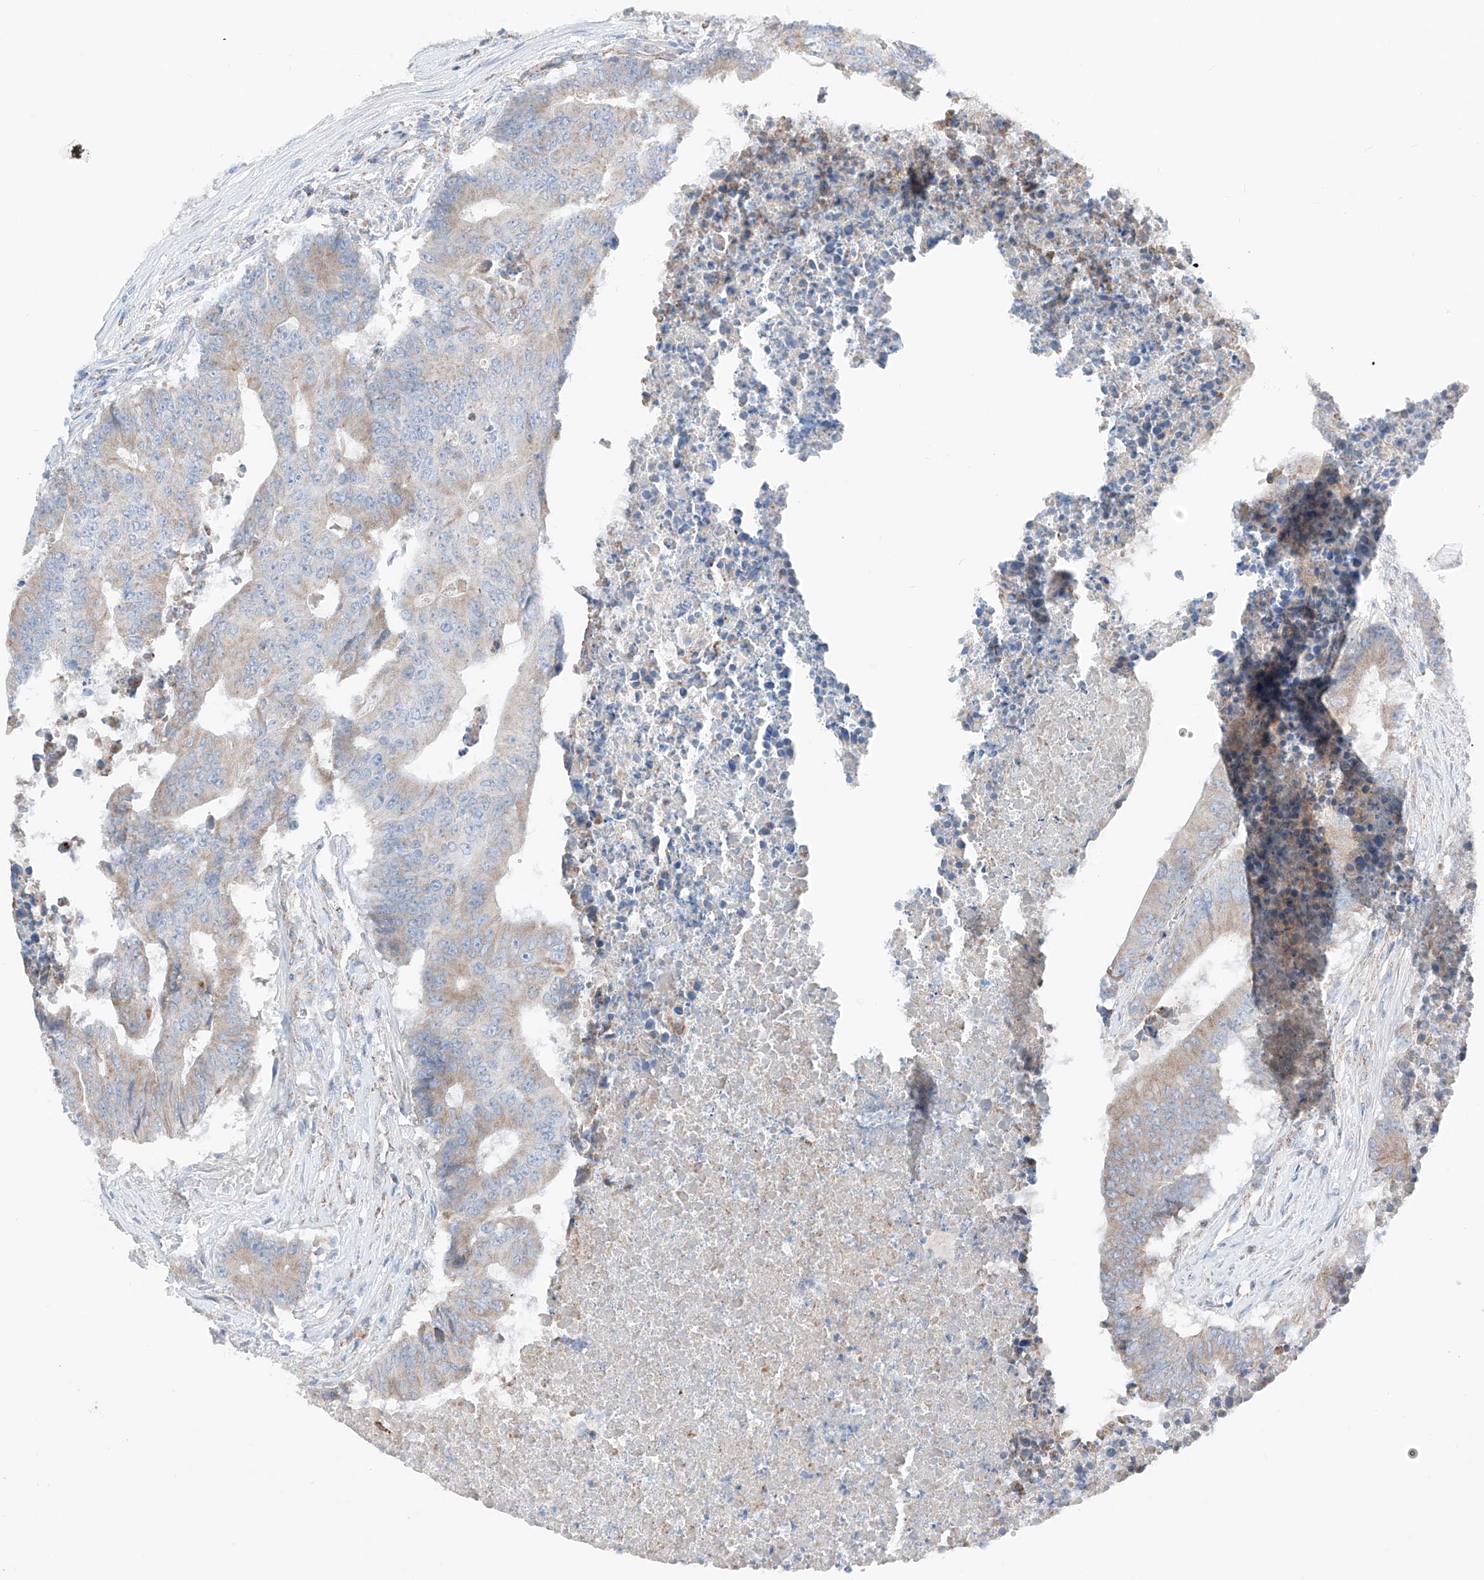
{"staining": {"intensity": "weak", "quantity": "25%-75%", "location": "cytoplasmic/membranous"}, "tissue": "colorectal cancer", "cell_type": "Tumor cells", "image_type": "cancer", "snomed": [{"axis": "morphology", "description": "Adenocarcinoma, NOS"}, {"axis": "topography", "description": "Colon"}], "caption": "Immunohistochemistry (IHC) histopathology image of human colorectal adenocarcinoma stained for a protein (brown), which displays low levels of weak cytoplasmic/membranous positivity in approximately 25%-75% of tumor cells.", "gene": "MRAP", "patient": {"sex": "male", "age": 87}}